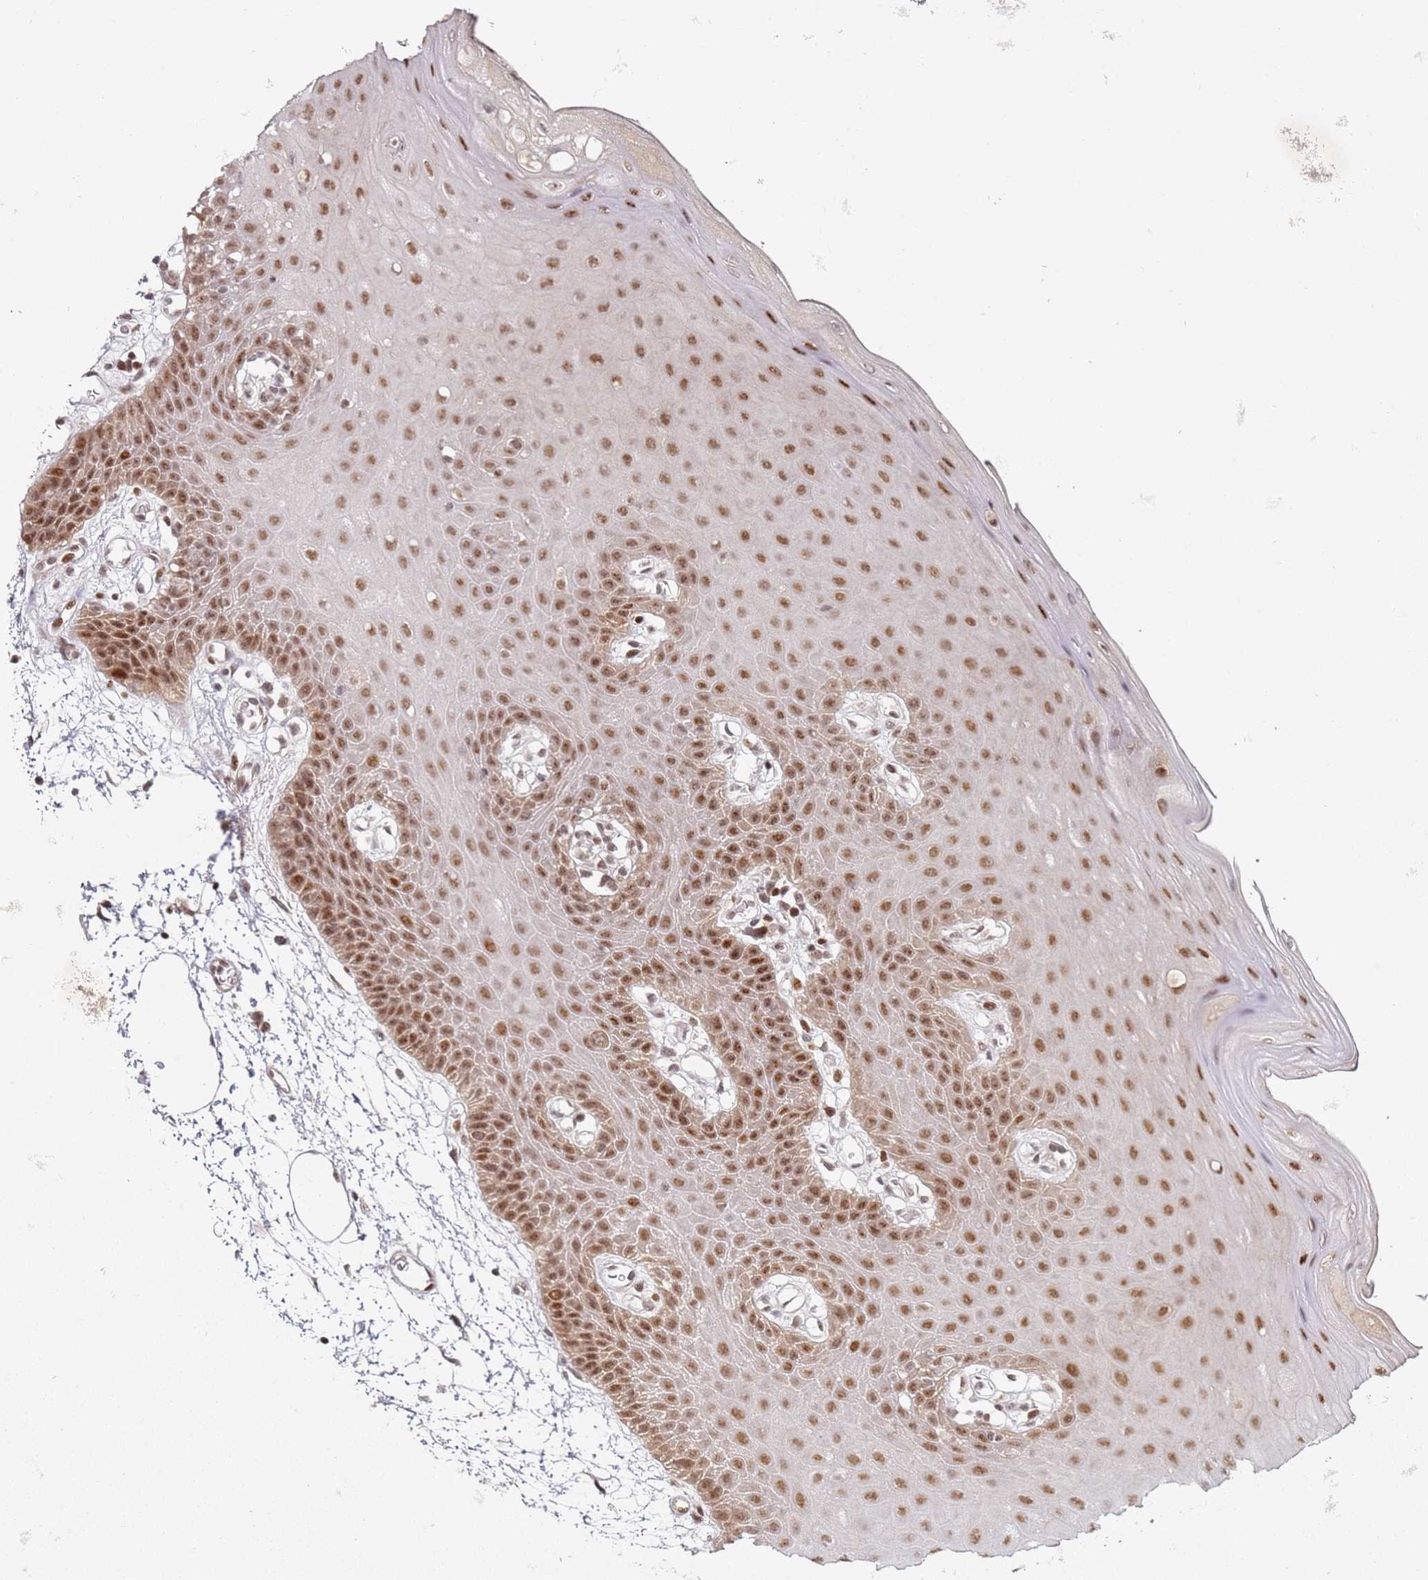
{"staining": {"intensity": "moderate", "quantity": ">75%", "location": "nuclear"}, "tissue": "oral mucosa", "cell_type": "Squamous epithelial cells", "image_type": "normal", "snomed": [{"axis": "morphology", "description": "Normal tissue, NOS"}, {"axis": "topography", "description": "Oral tissue"}, {"axis": "topography", "description": "Tounge, NOS"}], "caption": "Immunohistochemical staining of unremarkable oral mucosa demonstrates >75% levels of moderate nuclear protein positivity in approximately >75% of squamous epithelial cells.", "gene": "ATF6B", "patient": {"sex": "female", "age": 59}}